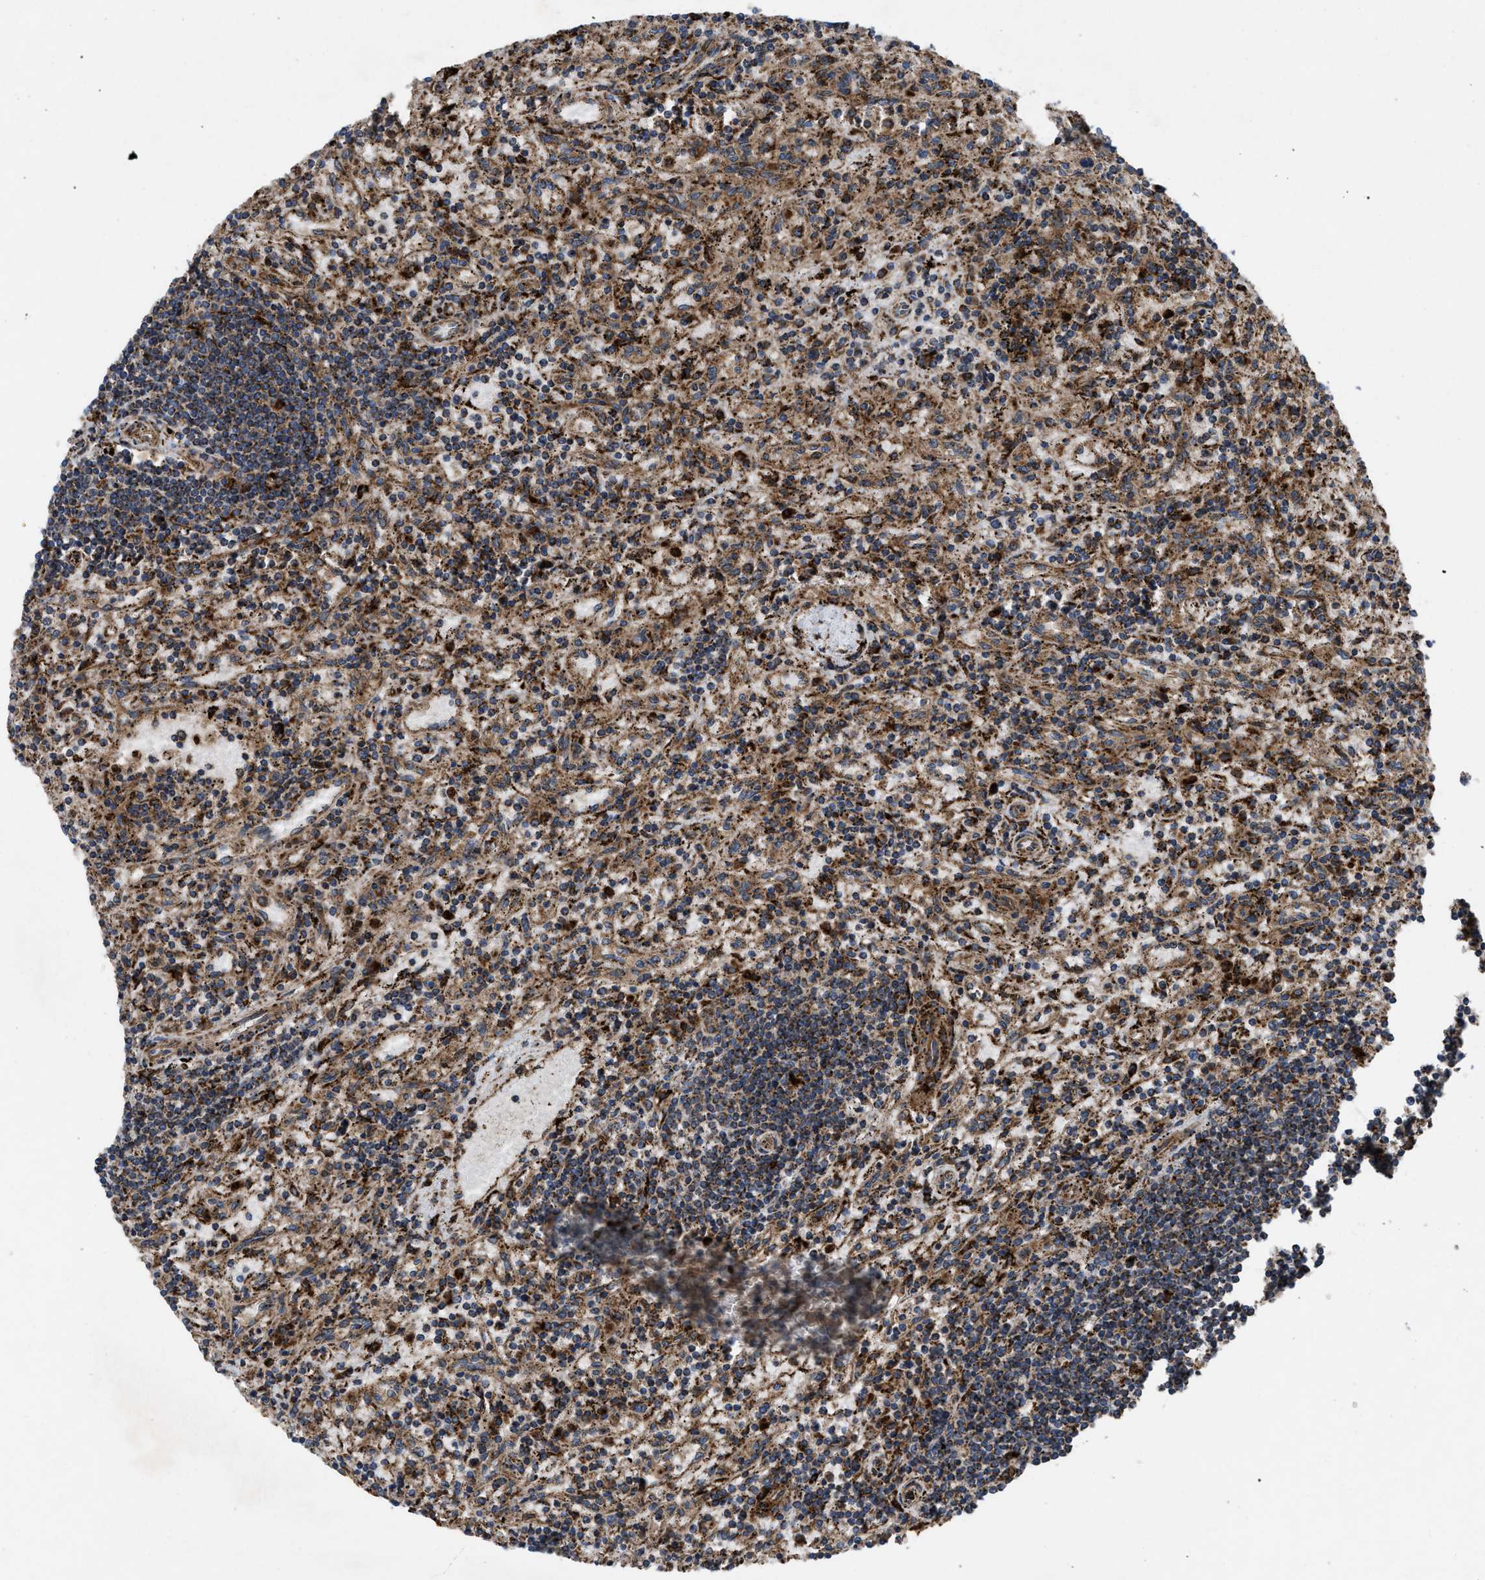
{"staining": {"intensity": "moderate", "quantity": ">75%", "location": "cytoplasmic/membranous"}, "tissue": "lymphoma", "cell_type": "Tumor cells", "image_type": "cancer", "snomed": [{"axis": "morphology", "description": "Malignant lymphoma, non-Hodgkin's type, Low grade"}, {"axis": "topography", "description": "Spleen"}], "caption": "A micrograph of low-grade malignant lymphoma, non-Hodgkin's type stained for a protein reveals moderate cytoplasmic/membranous brown staining in tumor cells. The staining is performed using DAB brown chromogen to label protein expression. The nuclei are counter-stained blue using hematoxylin.", "gene": "PER3", "patient": {"sex": "male", "age": 76}}